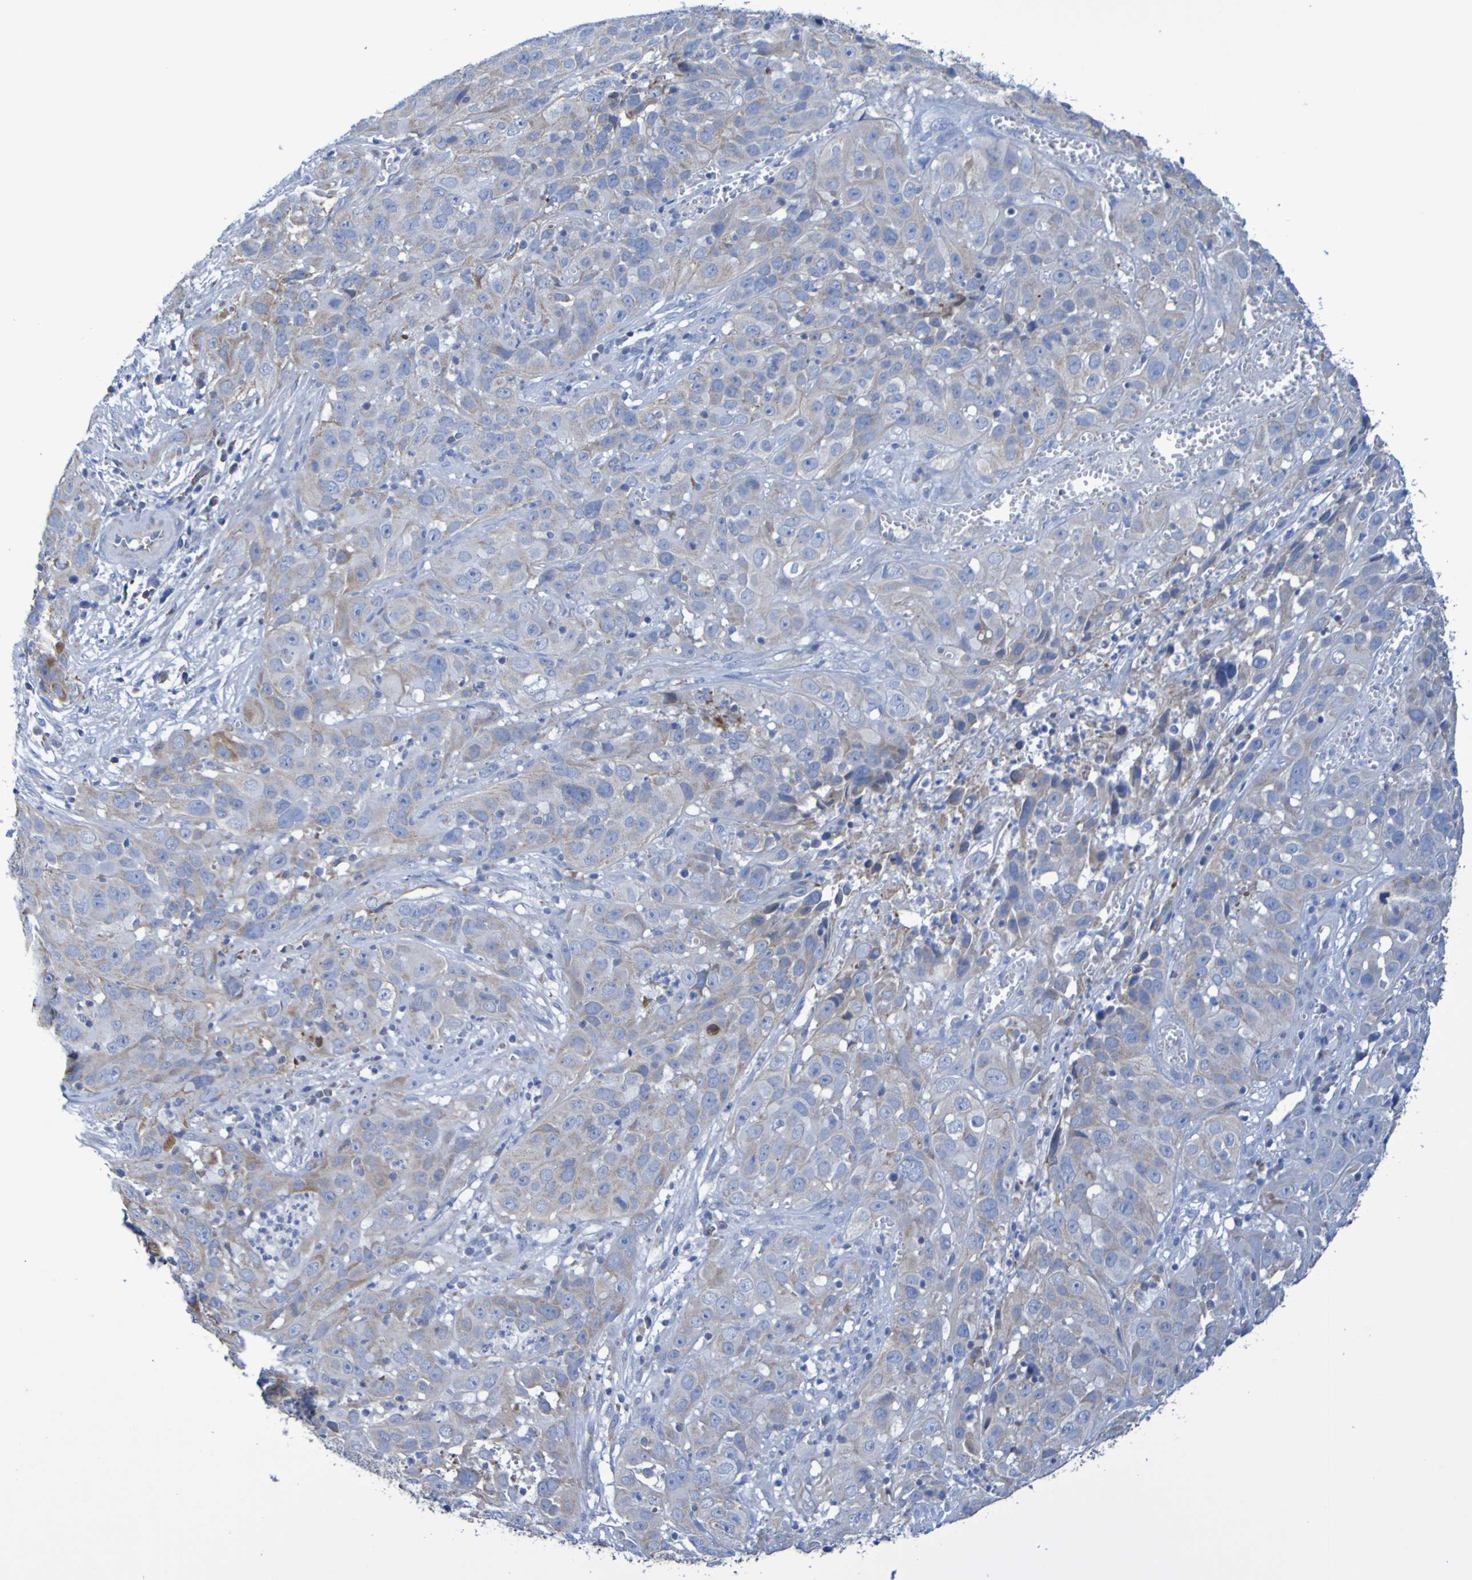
{"staining": {"intensity": "weak", "quantity": "25%-75%", "location": "cytoplasmic/membranous"}, "tissue": "cervical cancer", "cell_type": "Tumor cells", "image_type": "cancer", "snomed": [{"axis": "morphology", "description": "Squamous cell carcinoma, NOS"}, {"axis": "topography", "description": "Cervix"}], "caption": "Human cervical squamous cell carcinoma stained with a protein marker shows weak staining in tumor cells.", "gene": "CNTN2", "patient": {"sex": "female", "age": 32}}